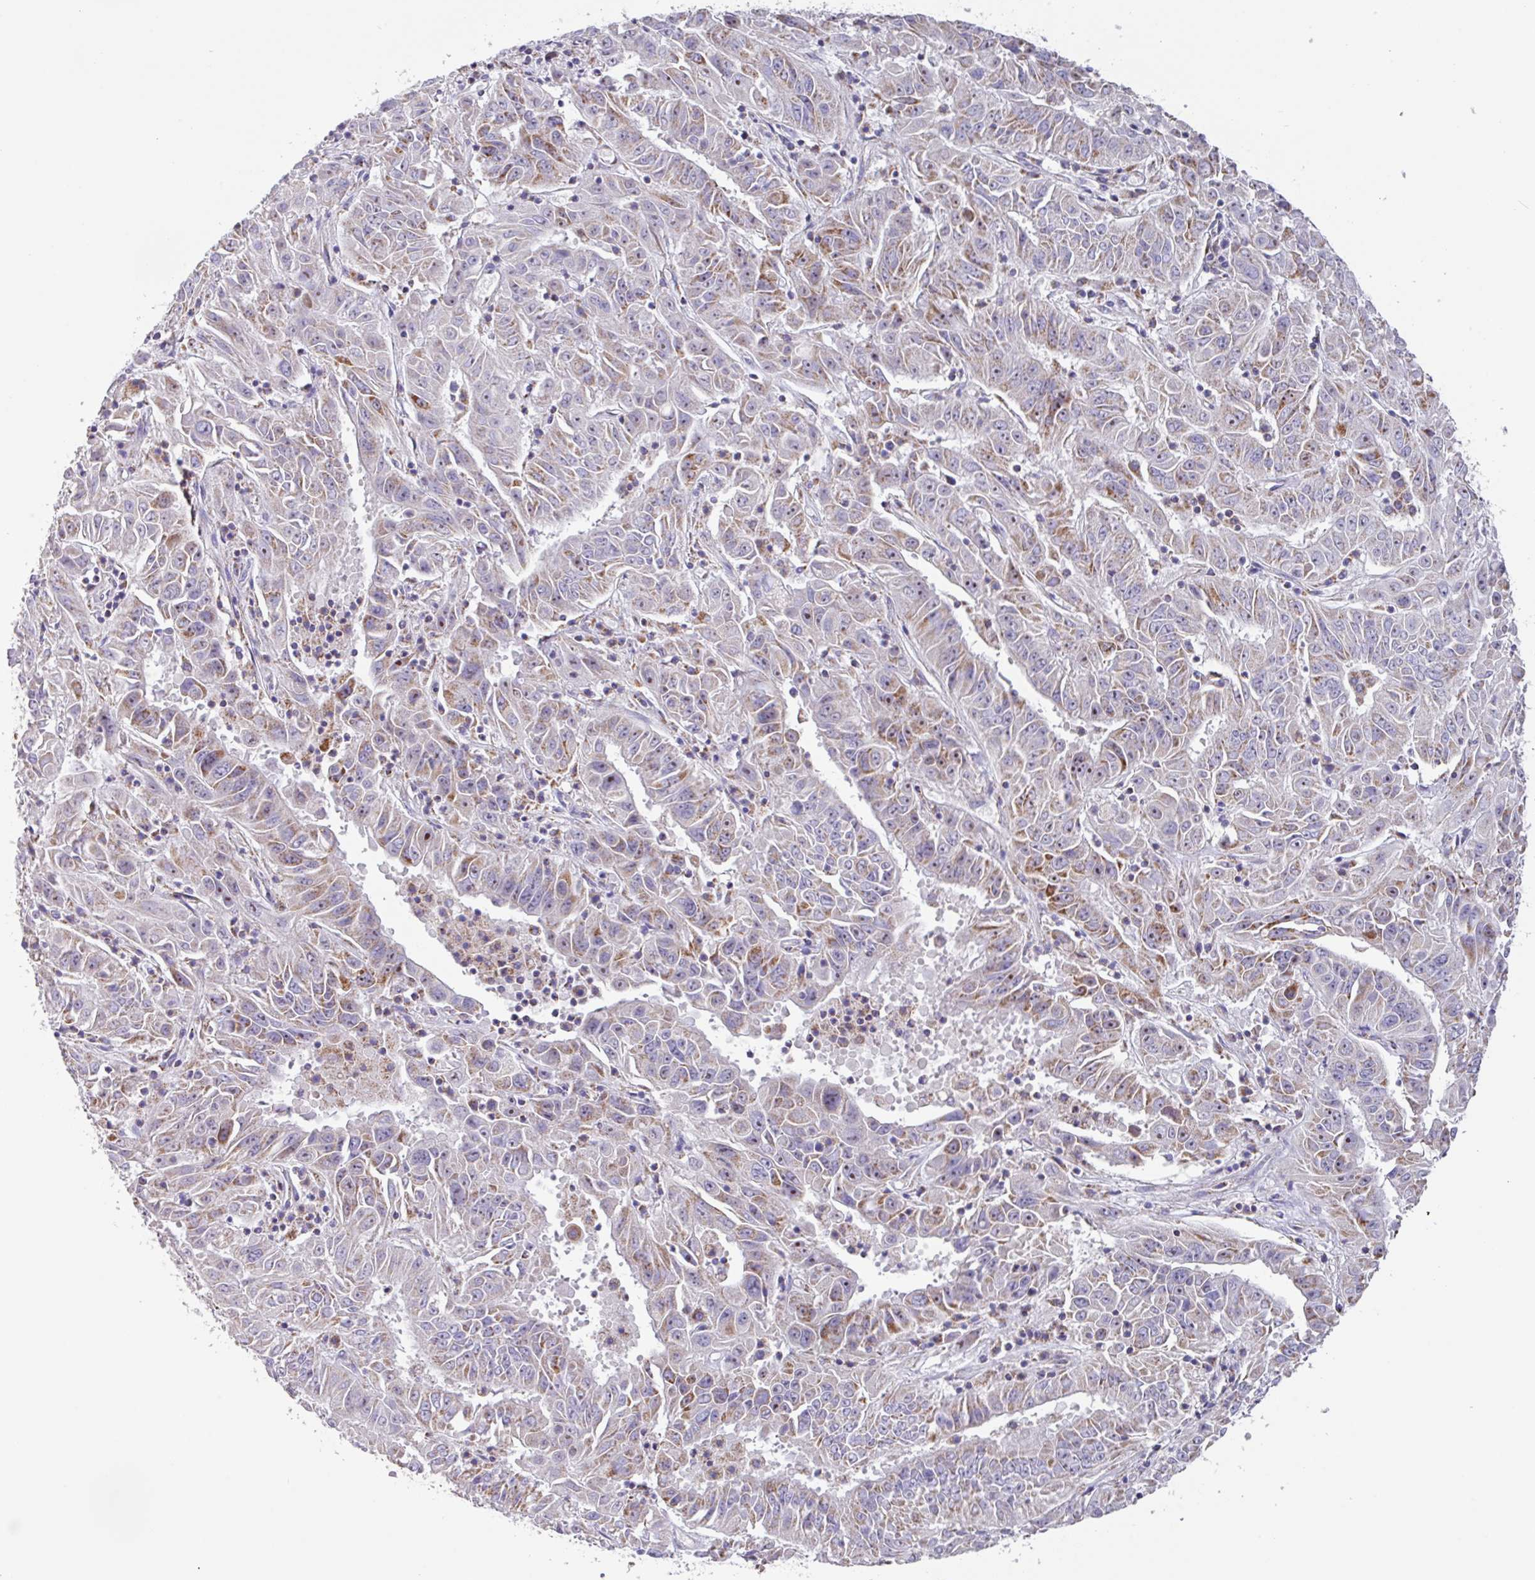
{"staining": {"intensity": "moderate", "quantity": "25%-75%", "location": "cytoplasmic/membranous"}, "tissue": "pancreatic cancer", "cell_type": "Tumor cells", "image_type": "cancer", "snomed": [{"axis": "morphology", "description": "Adenocarcinoma, NOS"}, {"axis": "topography", "description": "Pancreas"}], "caption": "There is medium levels of moderate cytoplasmic/membranous staining in tumor cells of pancreatic cancer, as demonstrated by immunohistochemical staining (brown color).", "gene": "MT-ND4", "patient": {"sex": "male", "age": 63}}